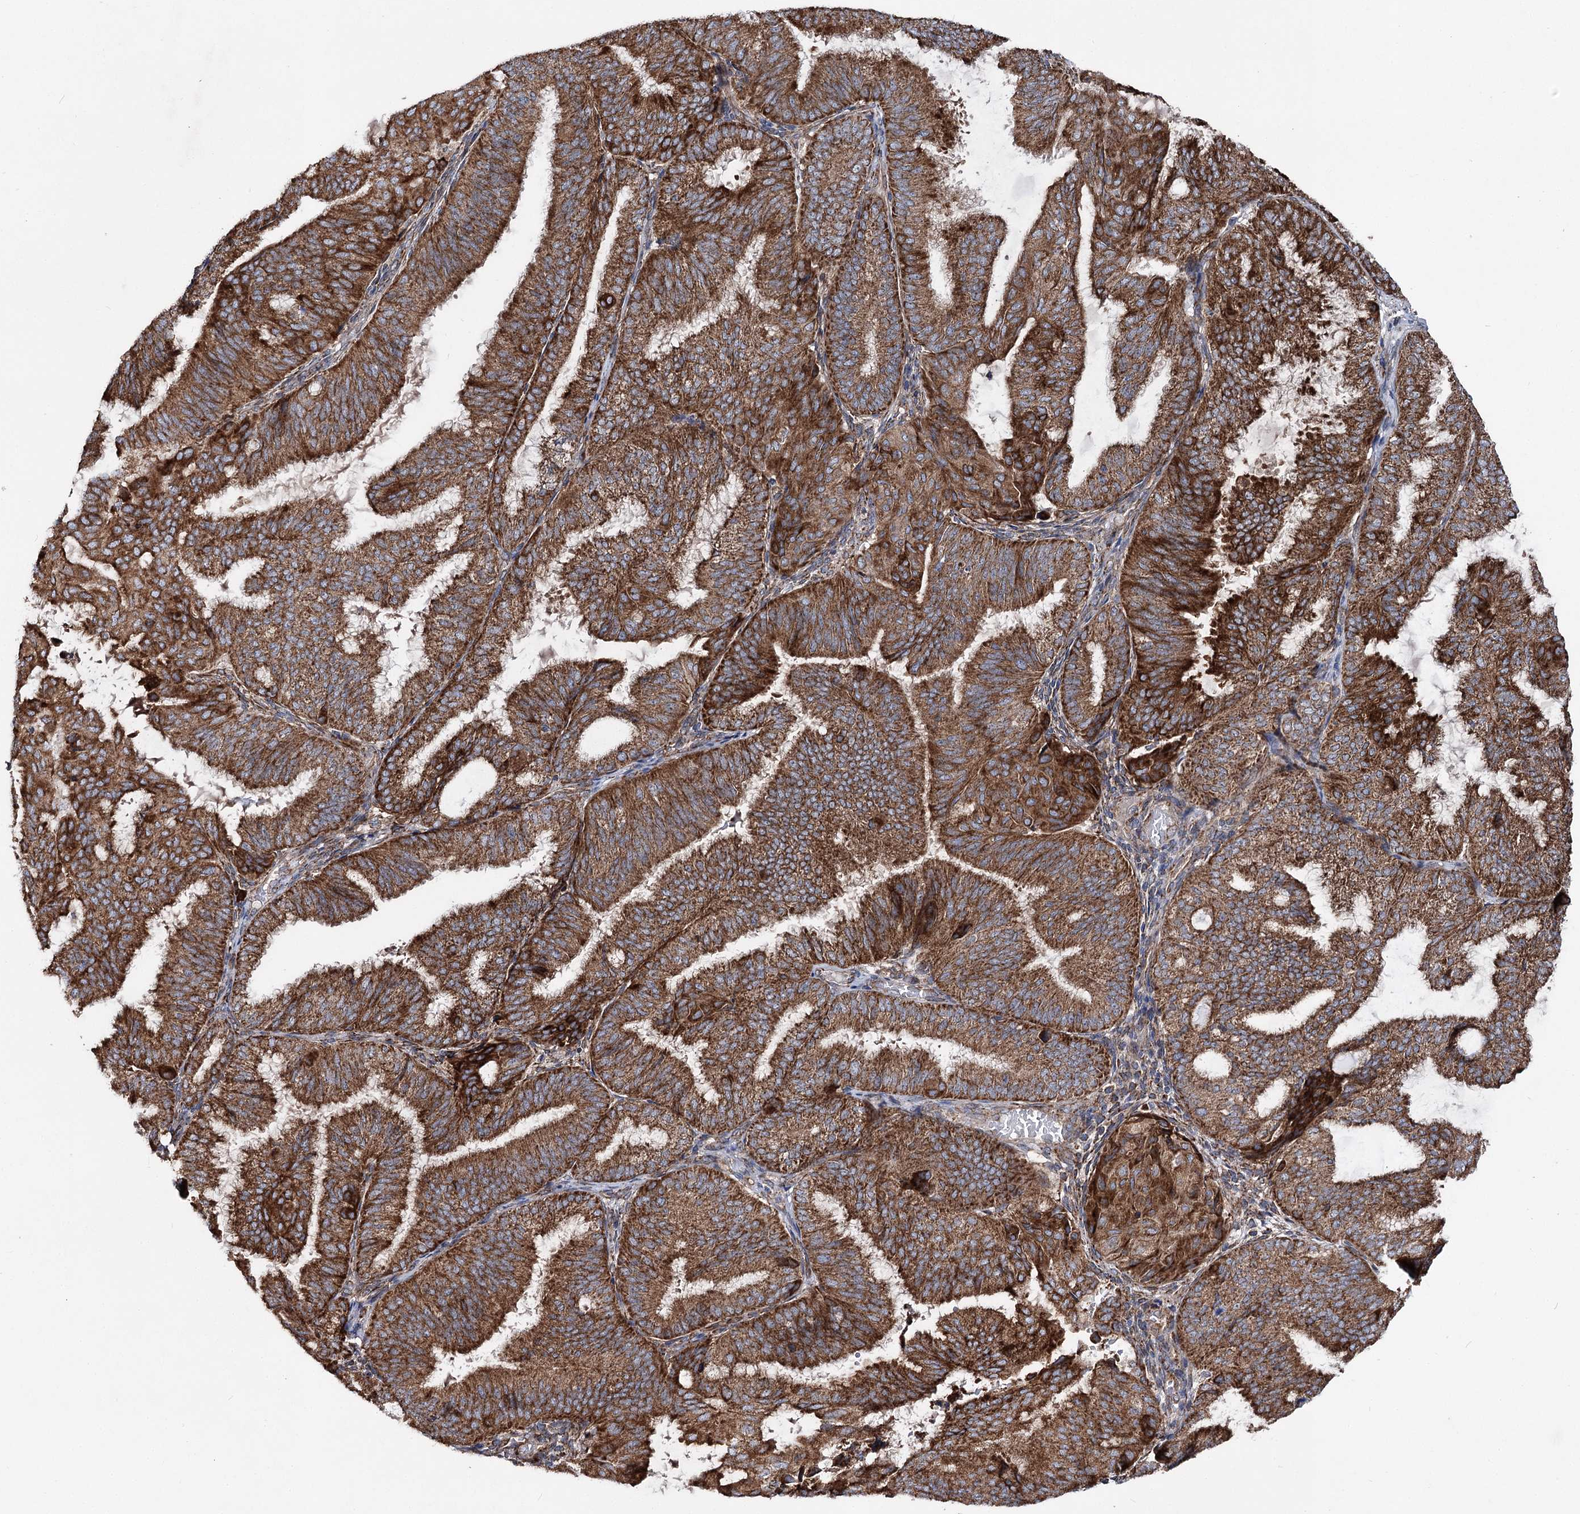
{"staining": {"intensity": "strong", "quantity": ">75%", "location": "cytoplasmic/membranous"}, "tissue": "endometrial cancer", "cell_type": "Tumor cells", "image_type": "cancer", "snomed": [{"axis": "morphology", "description": "Adenocarcinoma, NOS"}, {"axis": "topography", "description": "Endometrium"}], "caption": "Protein staining displays strong cytoplasmic/membranous positivity in about >75% of tumor cells in endometrial cancer (adenocarcinoma).", "gene": "MSANTD2", "patient": {"sex": "female", "age": 49}}